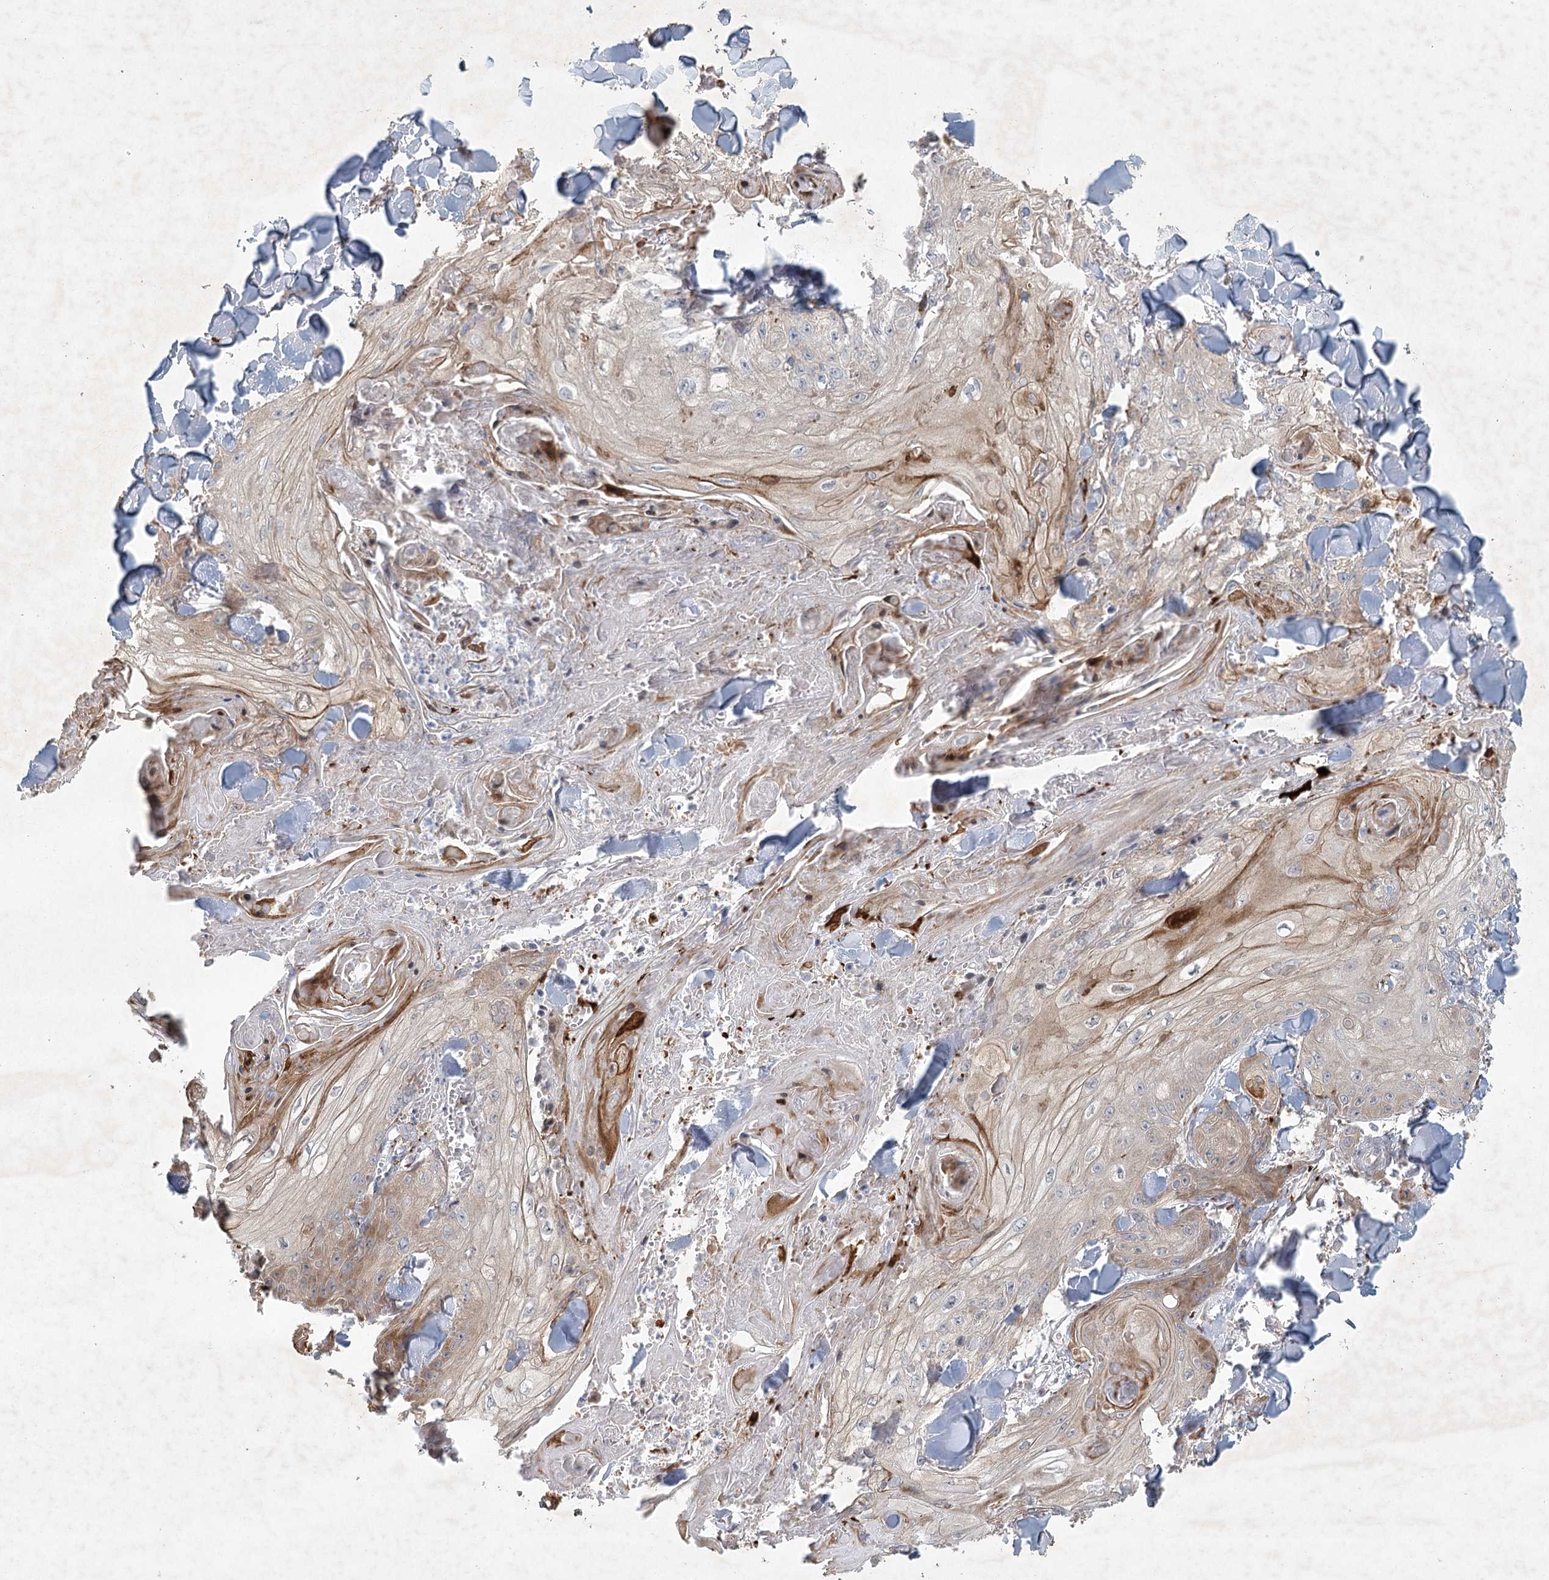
{"staining": {"intensity": "weak", "quantity": "25%-75%", "location": "cytoplasmic/membranous"}, "tissue": "skin cancer", "cell_type": "Tumor cells", "image_type": "cancer", "snomed": [{"axis": "morphology", "description": "Squamous cell carcinoma, NOS"}, {"axis": "topography", "description": "Skin"}], "caption": "High-power microscopy captured an immunohistochemistry (IHC) histopathology image of skin squamous cell carcinoma, revealing weak cytoplasmic/membranous positivity in approximately 25%-75% of tumor cells.", "gene": "FAM110C", "patient": {"sex": "male", "age": 74}}